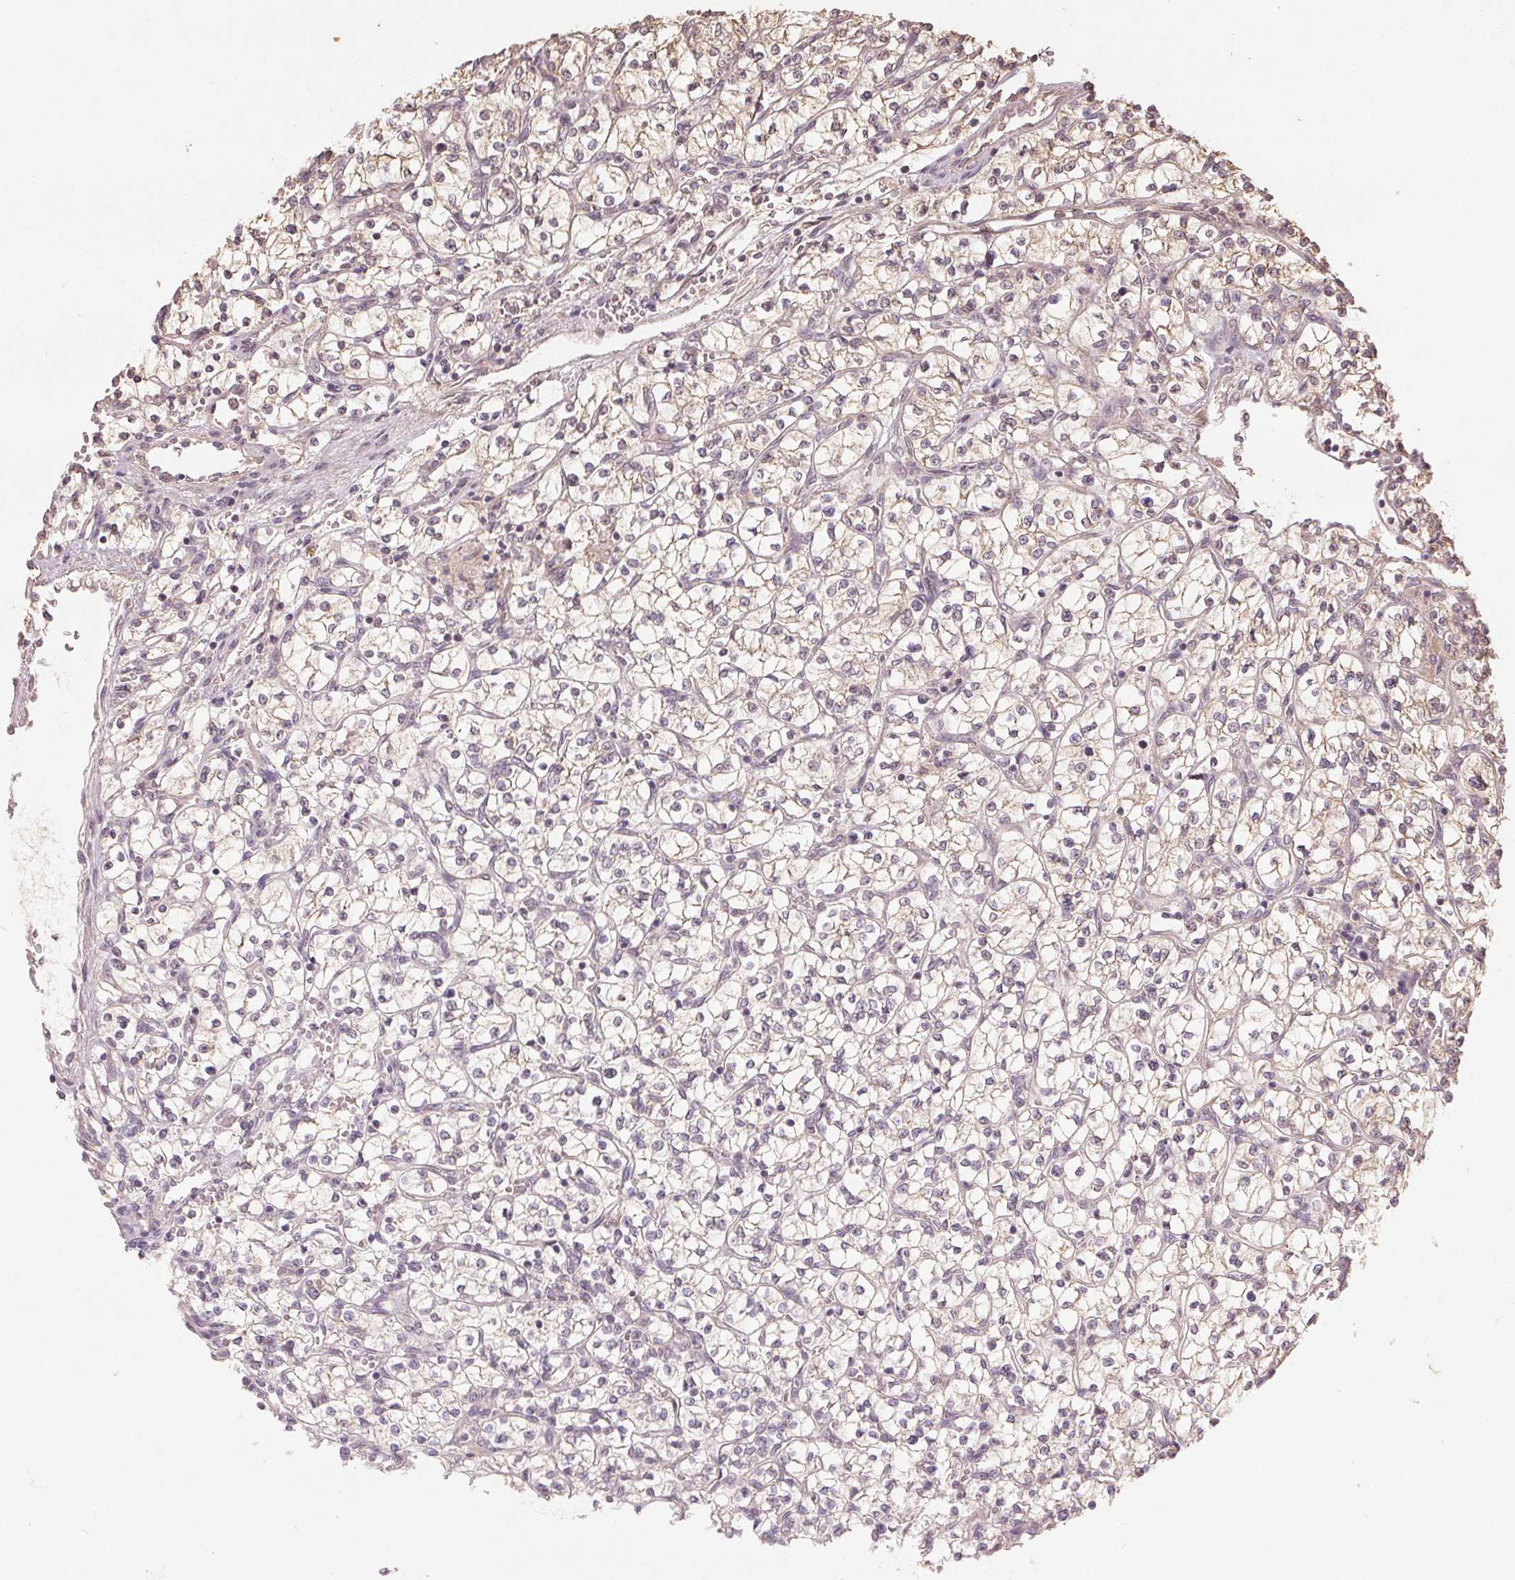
{"staining": {"intensity": "negative", "quantity": "none", "location": "none"}, "tissue": "renal cancer", "cell_type": "Tumor cells", "image_type": "cancer", "snomed": [{"axis": "morphology", "description": "Adenocarcinoma, NOS"}, {"axis": "topography", "description": "Kidney"}], "caption": "This is an IHC image of adenocarcinoma (renal). There is no expression in tumor cells.", "gene": "COX14", "patient": {"sex": "female", "age": 64}}